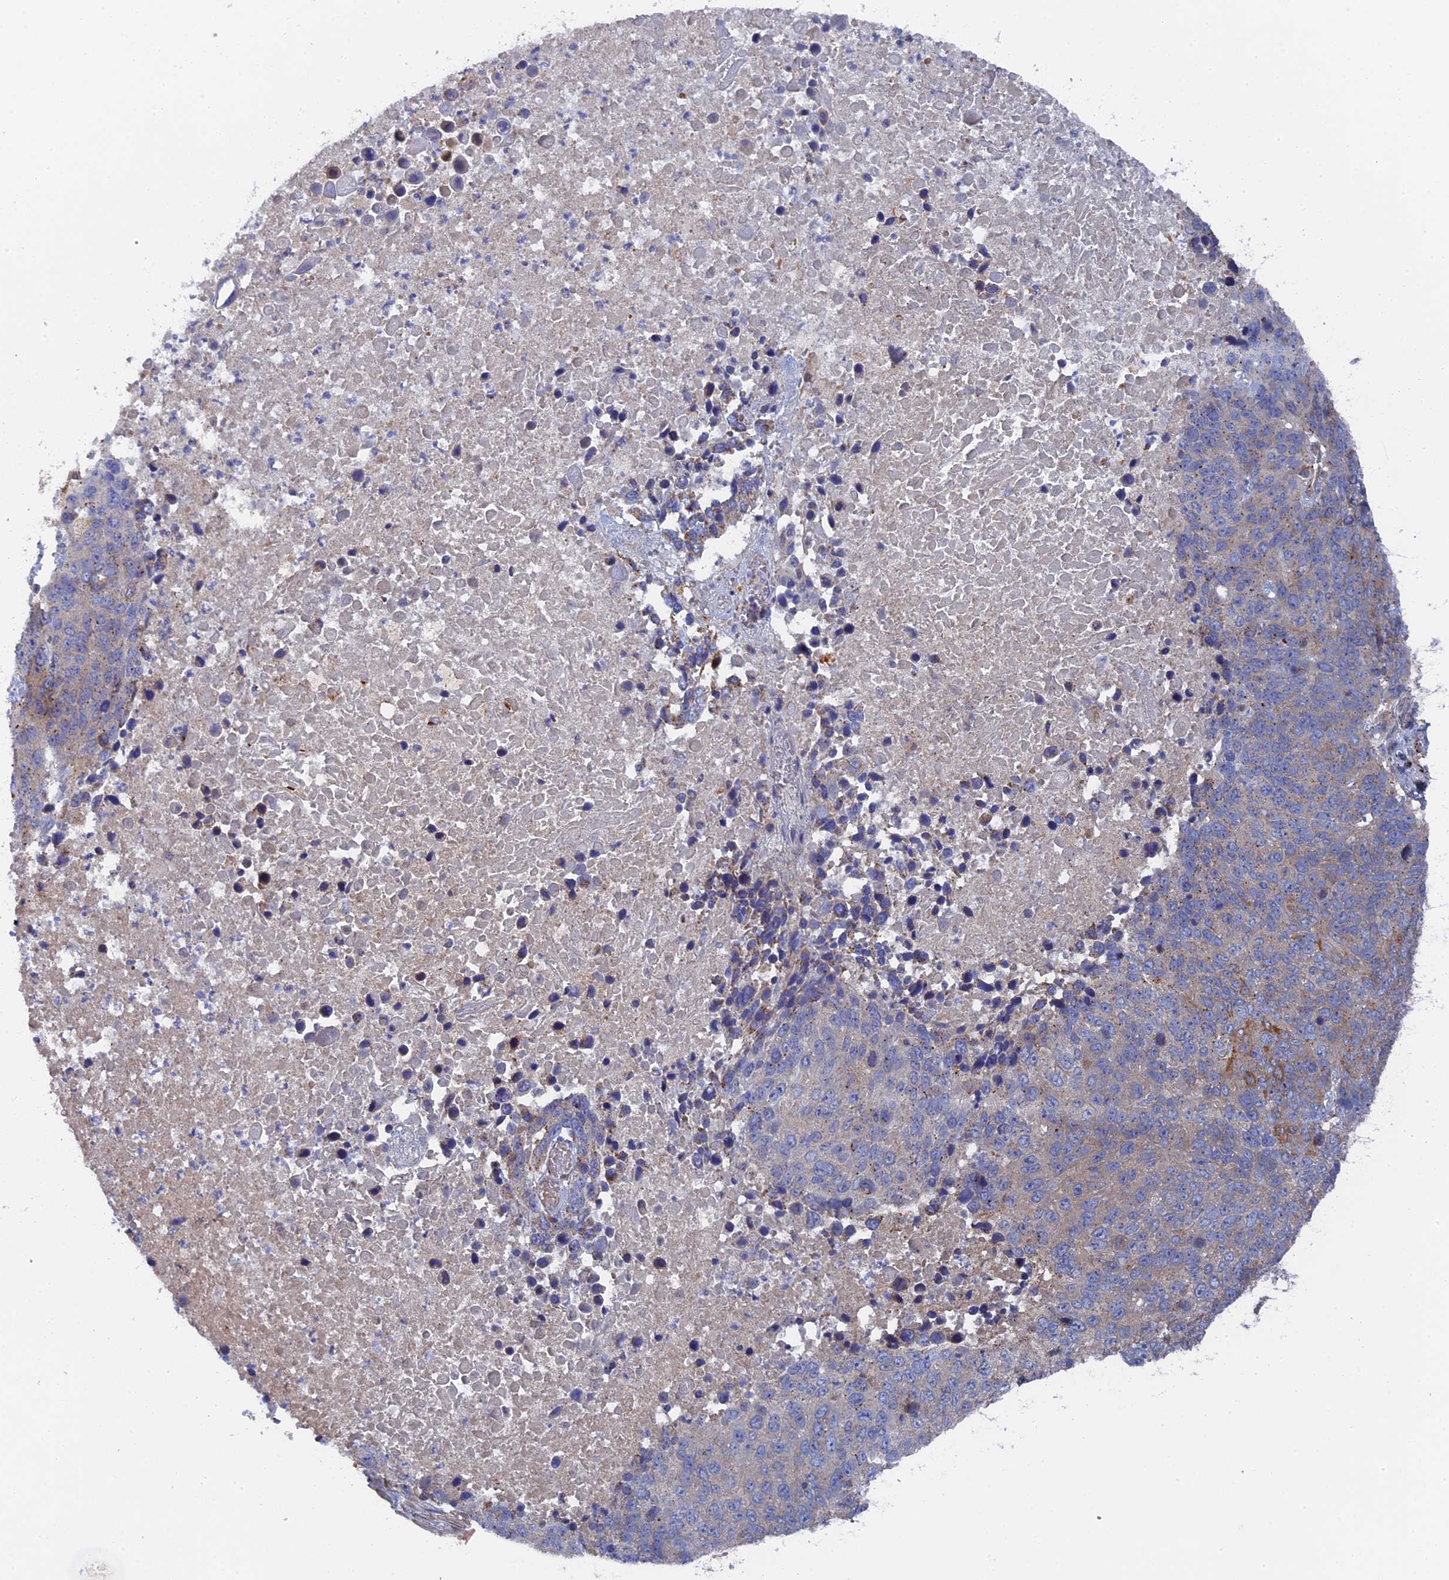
{"staining": {"intensity": "weak", "quantity": "25%-75%", "location": "cytoplasmic/membranous"}, "tissue": "lung cancer", "cell_type": "Tumor cells", "image_type": "cancer", "snomed": [{"axis": "morphology", "description": "Normal tissue, NOS"}, {"axis": "morphology", "description": "Squamous cell carcinoma, NOS"}, {"axis": "topography", "description": "Lymph node"}, {"axis": "topography", "description": "Lung"}], "caption": "An IHC micrograph of neoplastic tissue is shown. Protein staining in brown shows weak cytoplasmic/membranous positivity in lung cancer within tumor cells.", "gene": "SMG9", "patient": {"sex": "male", "age": 66}}